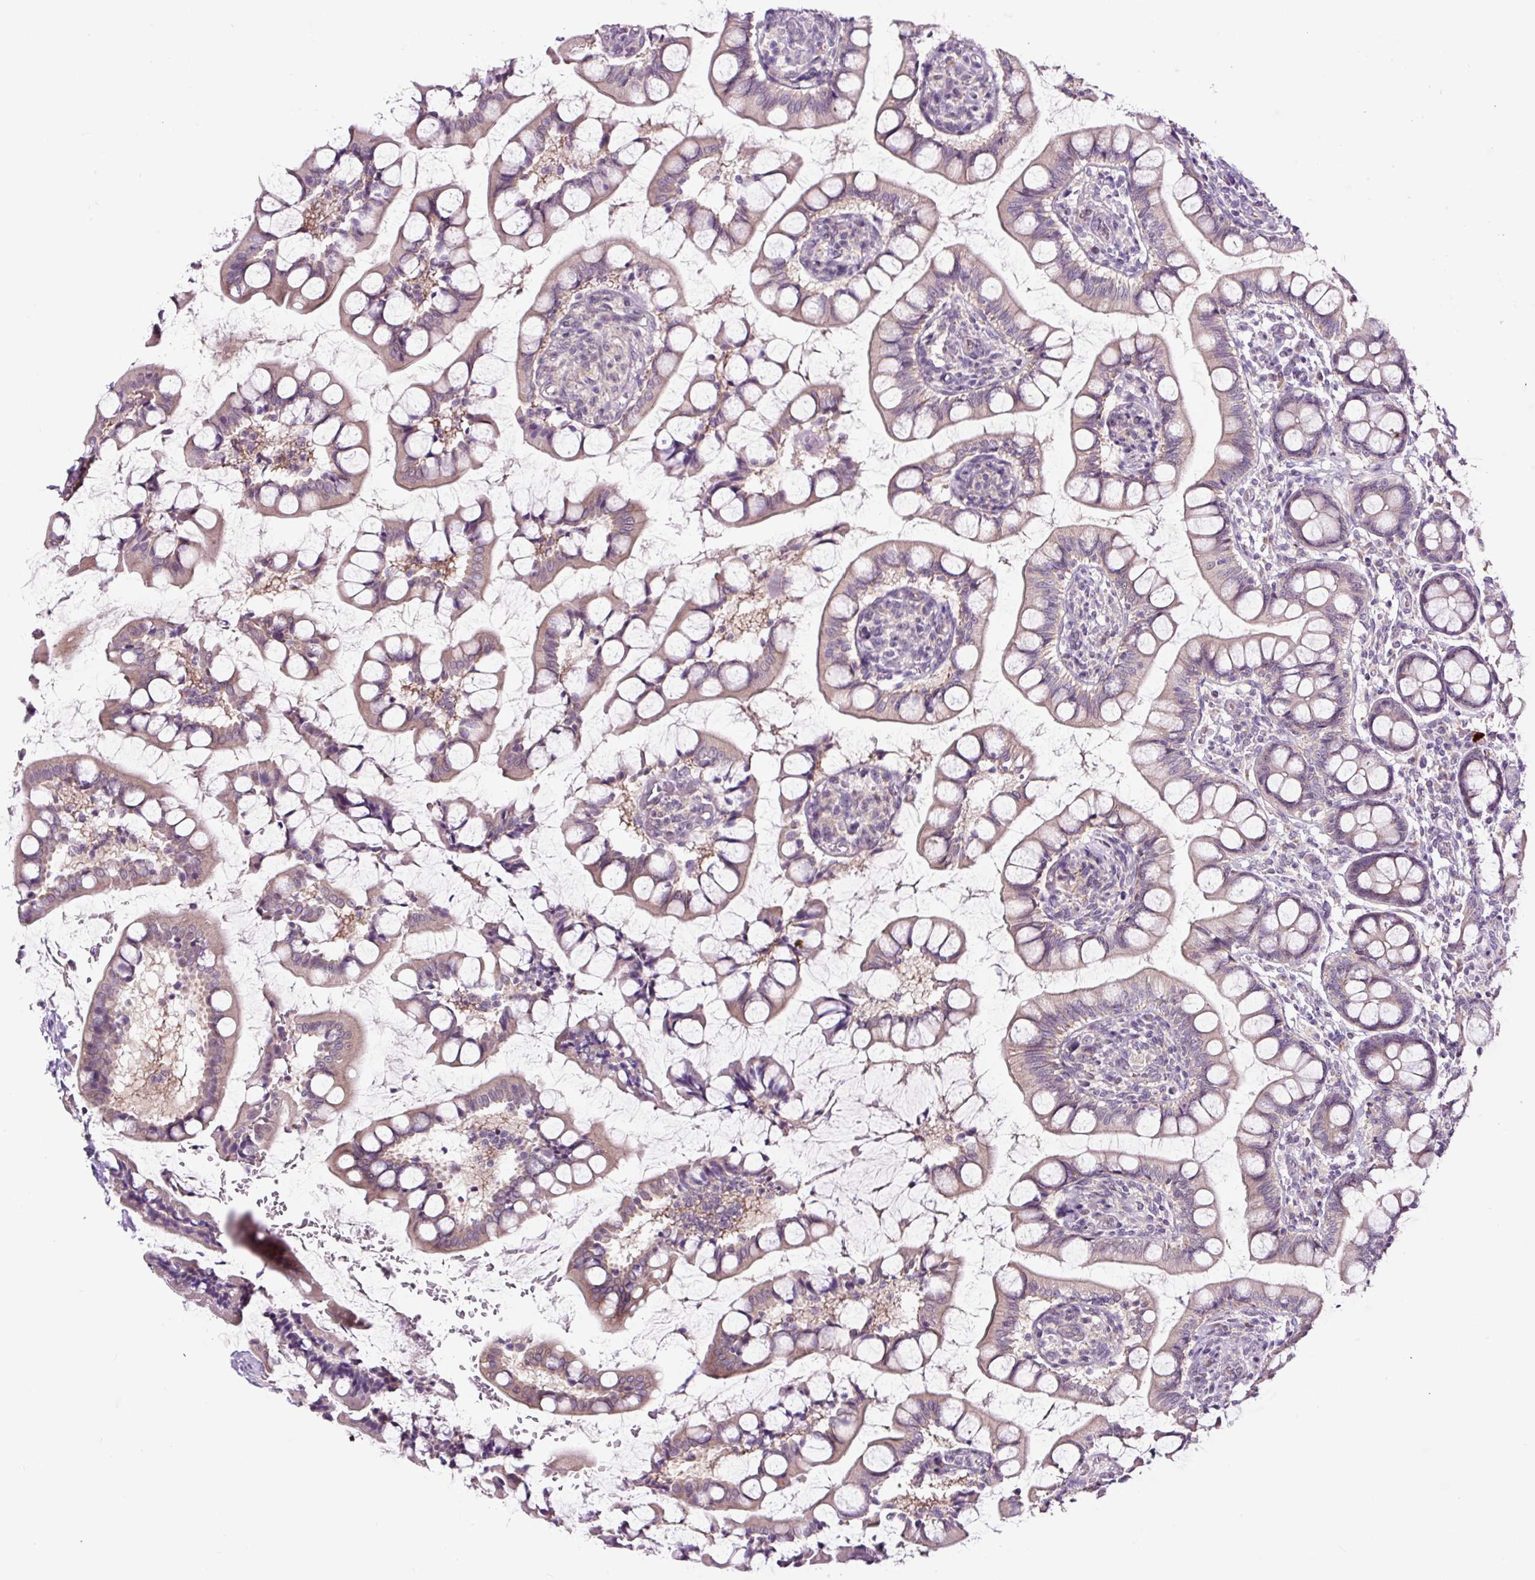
{"staining": {"intensity": "moderate", "quantity": ">75%", "location": "cytoplasmic/membranous"}, "tissue": "small intestine", "cell_type": "Glandular cells", "image_type": "normal", "snomed": [{"axis": "morphology", "description": "Normal tissue, NOS"}, {"axis": "topography", "description": "Small intestine"}], "caption": "Immunohistochemistry image of unremarkable human small intestine stained for a protein (brown), which displays medium levels of moderate cytoplasmic/membranous expression in about >75% of glandular cells.", "gene": "NOM1", "patient": {"sex": "male", "age": 52}}